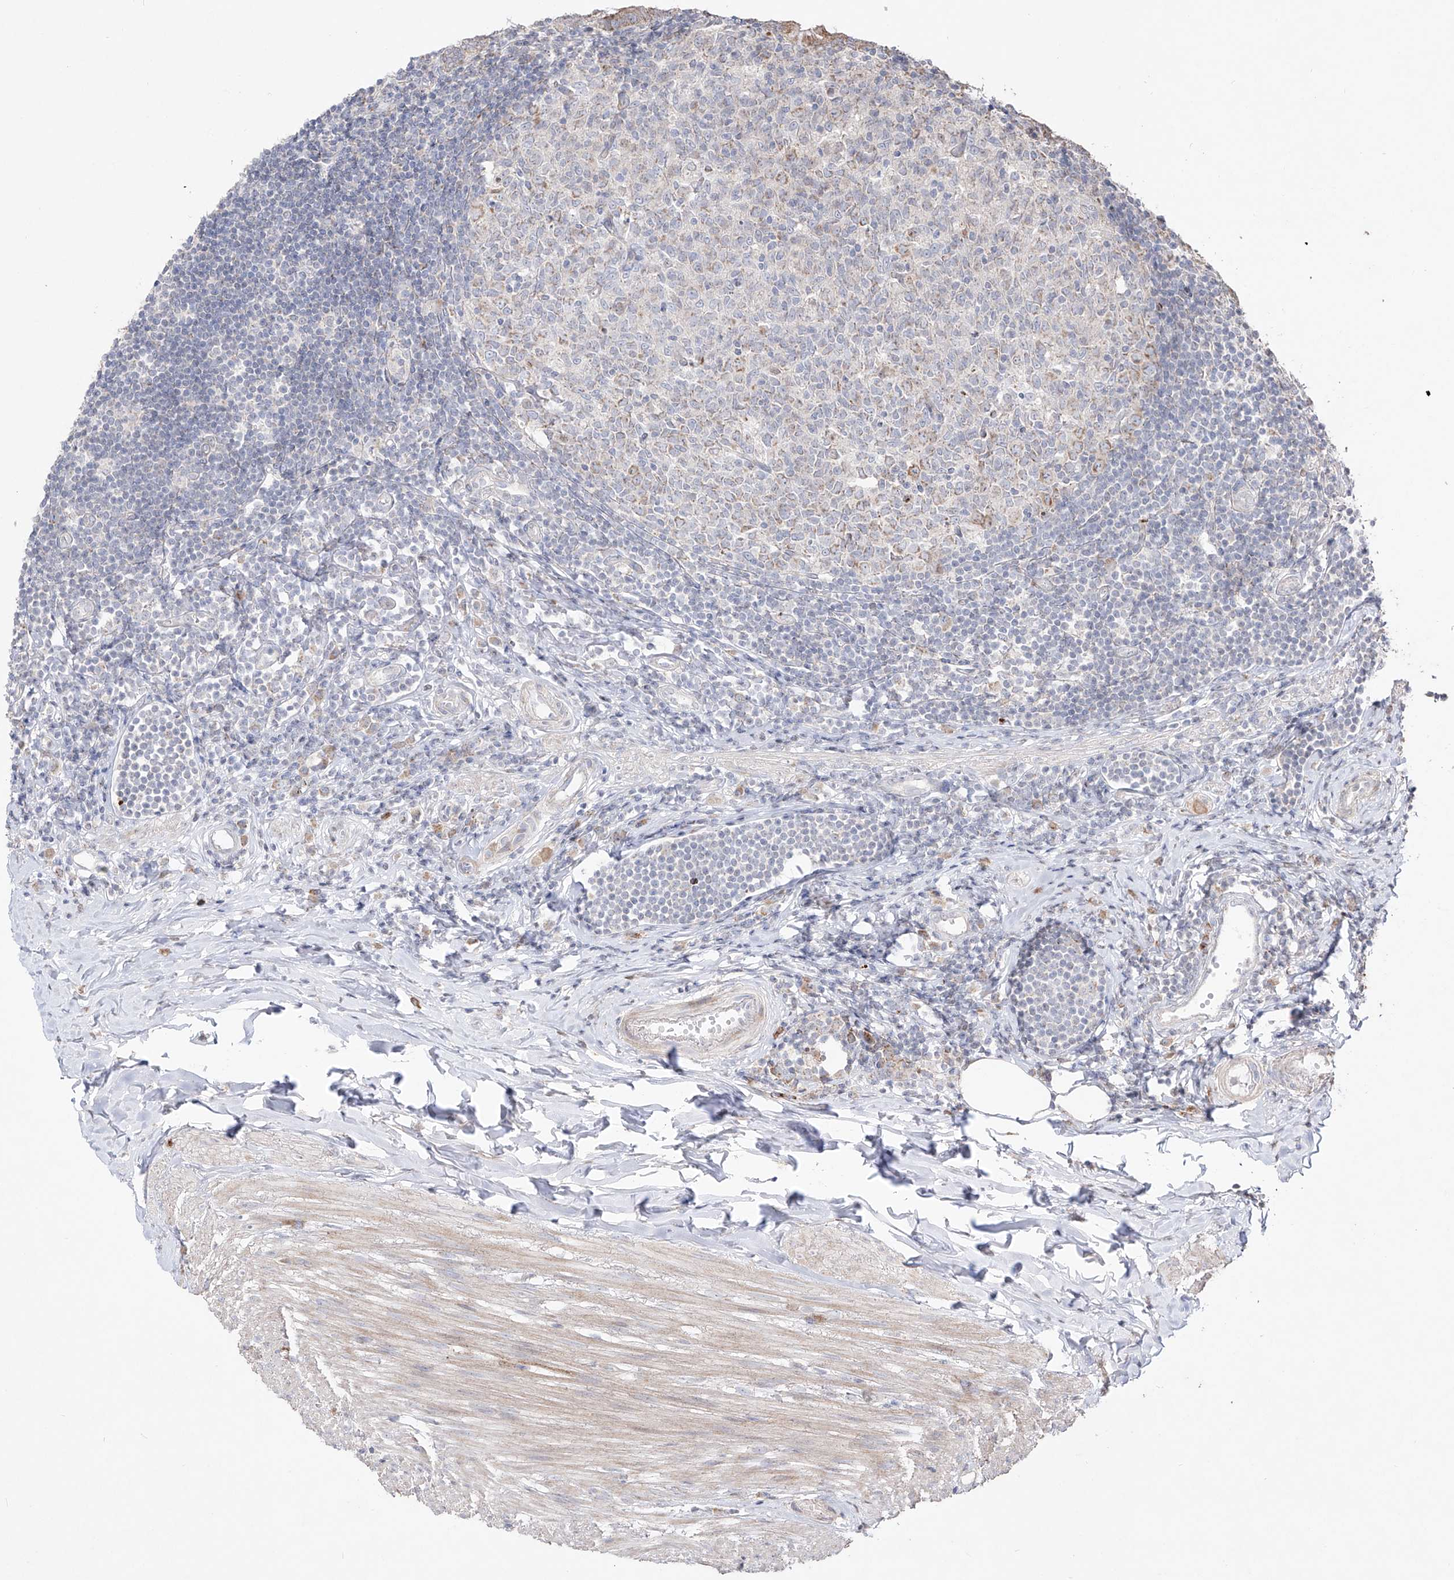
{"staining": {"intensity": "moderate", "quantity": ">75%", "location": "cytoplasmic/membranous"}, "tissue": "appendix", "cell_type": "Glandular cells", "image_type": "normal", "snomed": [{"axis": "morphology", "description": "Normal tissue, NOS"}, {"axis": "topography", "description": "Appendix"}], "caption": "This micrograph displays IHC staining of unremarkable appendix, with medium moderate cytoplasmic/membranous positivity in about >75% of glandular cells.", "gene": "YKT6", "patient": {"sex": "female", "age": 54}}